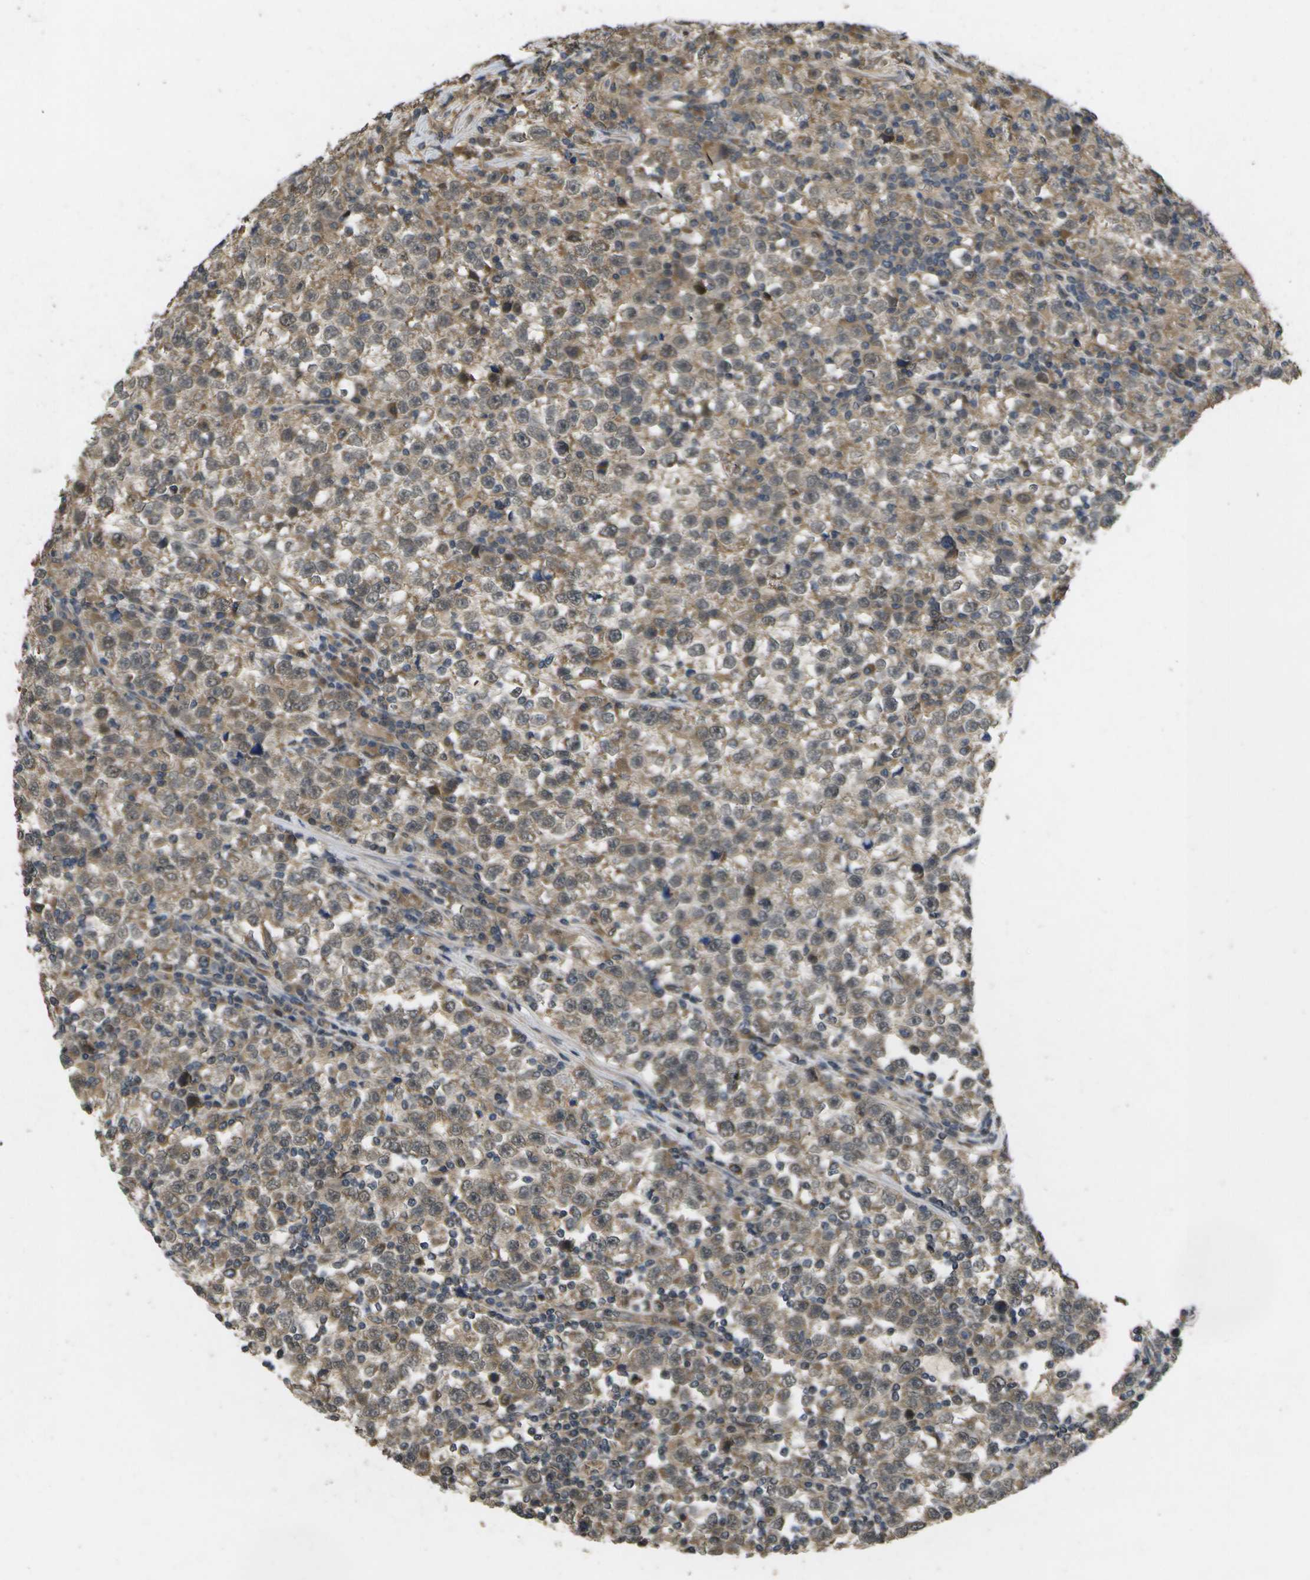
{"staining": {"intensity": "moderate", "quantity": ">75%", "location": "cytoplasmic/membranous"}, "tissue": "testis cancer", "cell_type": "Tumor cells", "image_type": "cancer", "snomed": [{"axis": "morphology", "description": "Seminoma, NOS"}, {"axis": "topography", "description": "Testis"}], "caption": "This histopathology image displays testis cancer (seminoma) stained with immunohistochemistry to label a protein in brown. The cytoplasmic/membranous of tumor cells show moderate positivity for the protein. Nuclei are counter-stained blue.", "gene": "ALAS1", "patient": {"sex": "male", "age": 43}}